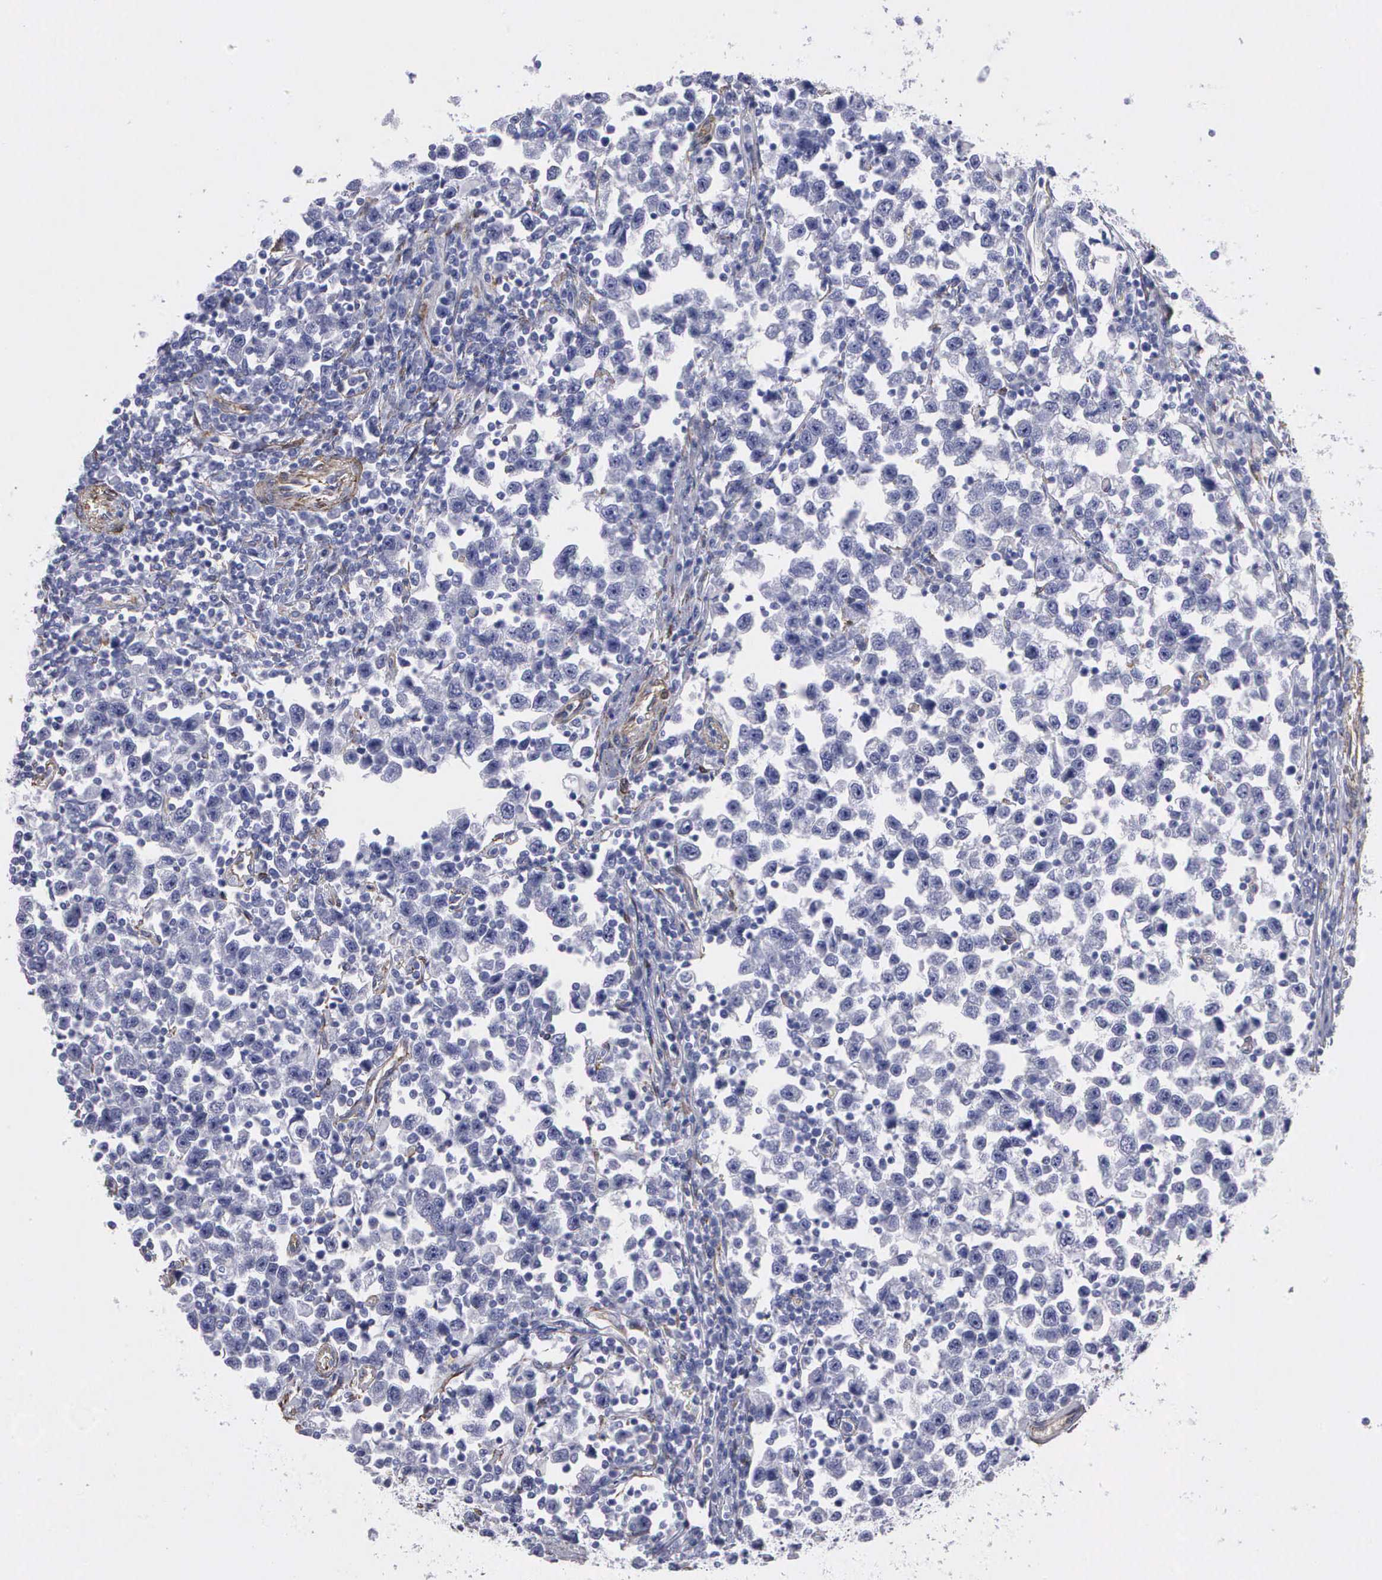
{"staining": {"intensity": "negative", "quantity": "none", "location": "none"}, "tissue": "testis cancer", "cell_type": "Tumor cells", "image_type": "cancer", "snomed": [{"axis": "morphology", "description": "Seminoma, NOS"}, {"axis": "topography", "description": "Testis"}], "caption": "Tumor cells show no significant positivity in testis seminoma. Nuclei are stained in blue.", "gene": "MAGEB10", "patient": {"sex": "male", "age": 43}}